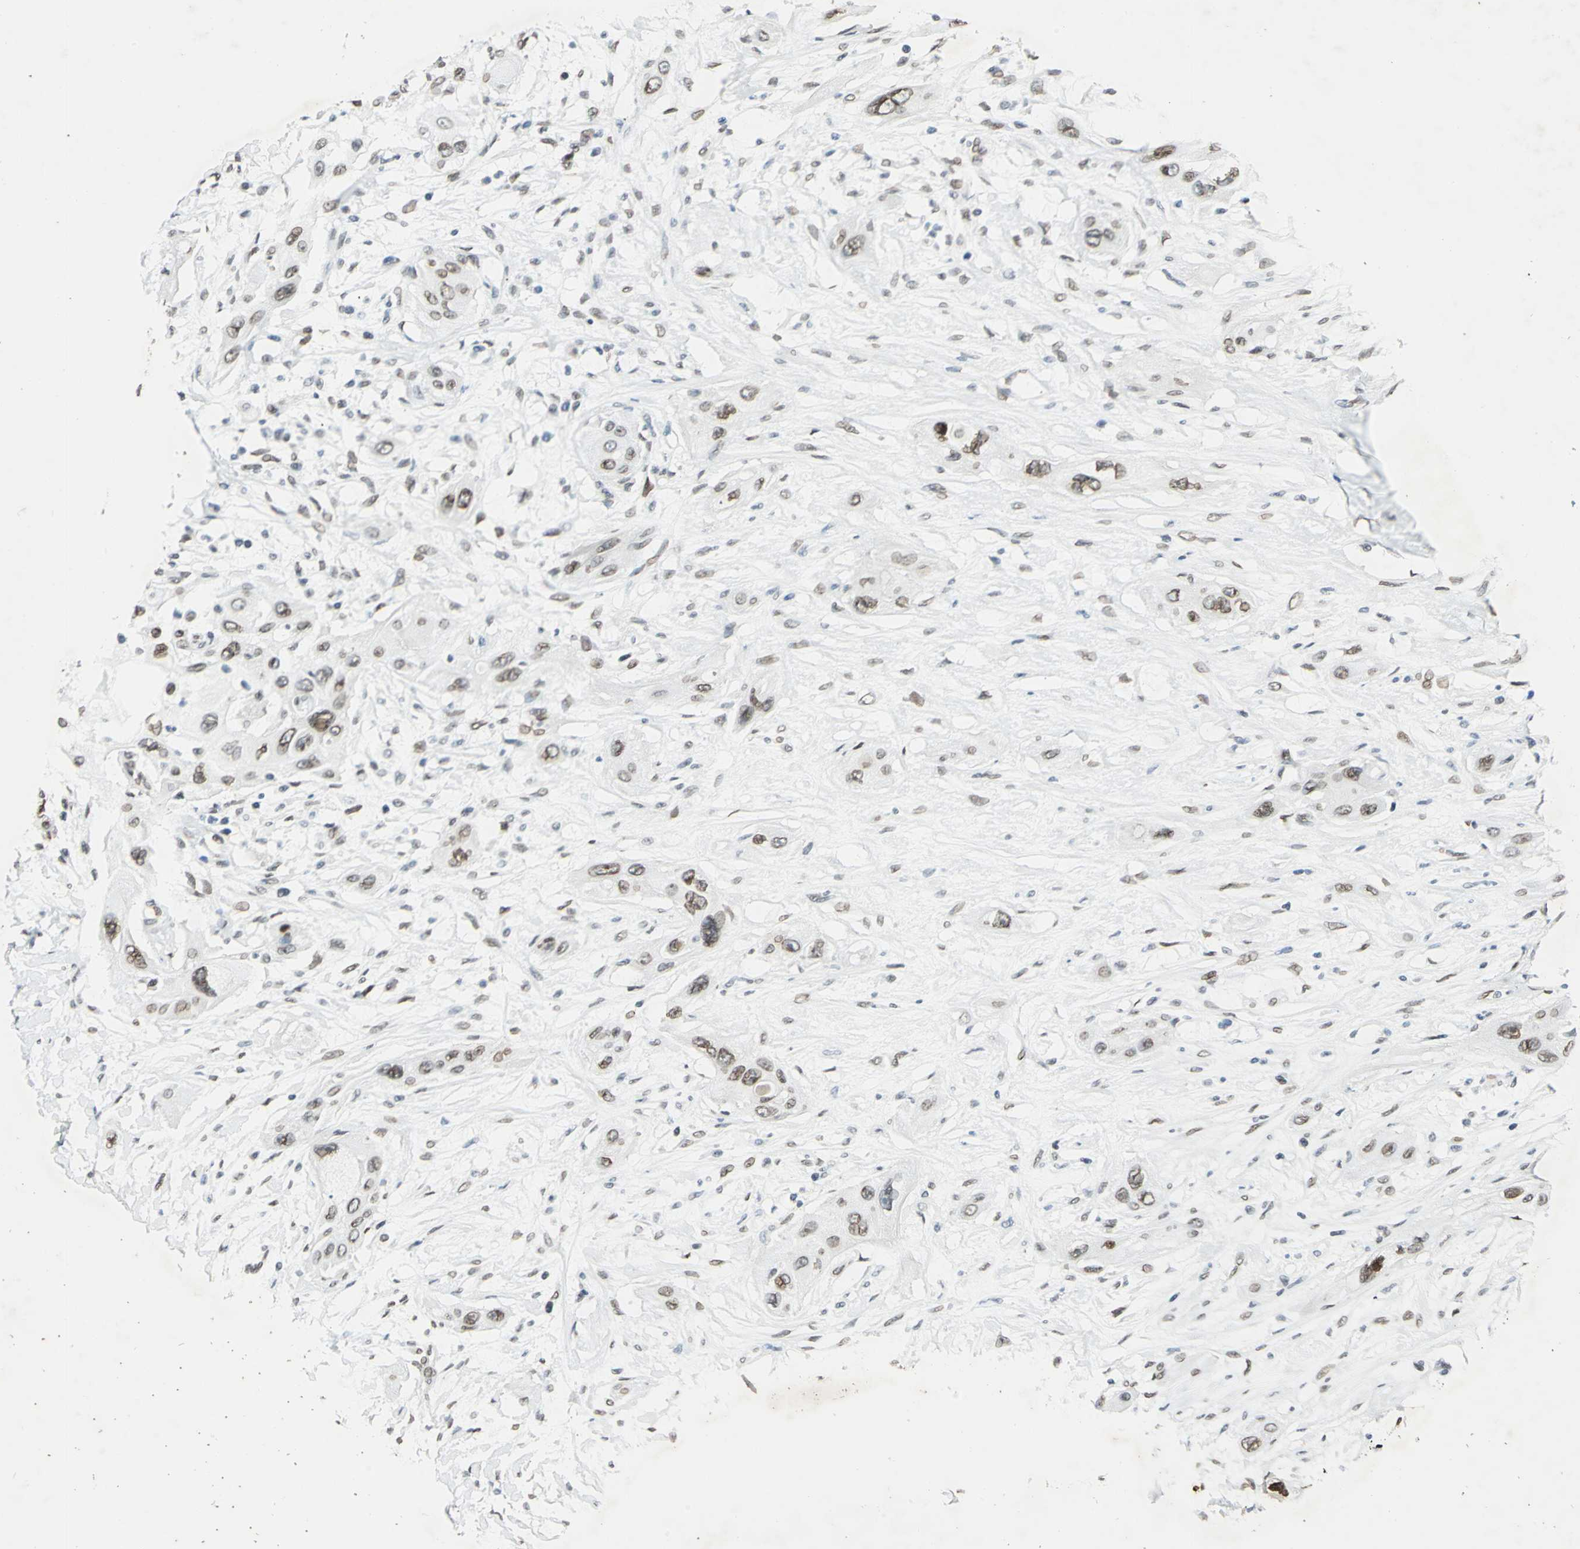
{"staining": {"intensity": "moderate", "quantity": ">75%", "location": "nuclear"}, "tissue": "lung cancer", "cell_type": "Tumor cells", "image_type": "cancer", "snomed": [{"axis": "morphology", "description": "Squamous cell carcinoma, NOS"}, {"axis": "topography", "description": "Lung"}], "caption": "This image shows lung squamous cell carcinoma stained with immunohistochemistry to label a protein in brown. The nuclear of tumor cells show moderate positivity for the protein. Nuclei are counter-stained blue.", "gene": "ISY1", "patient": {"sex": "female", "age": 47}}